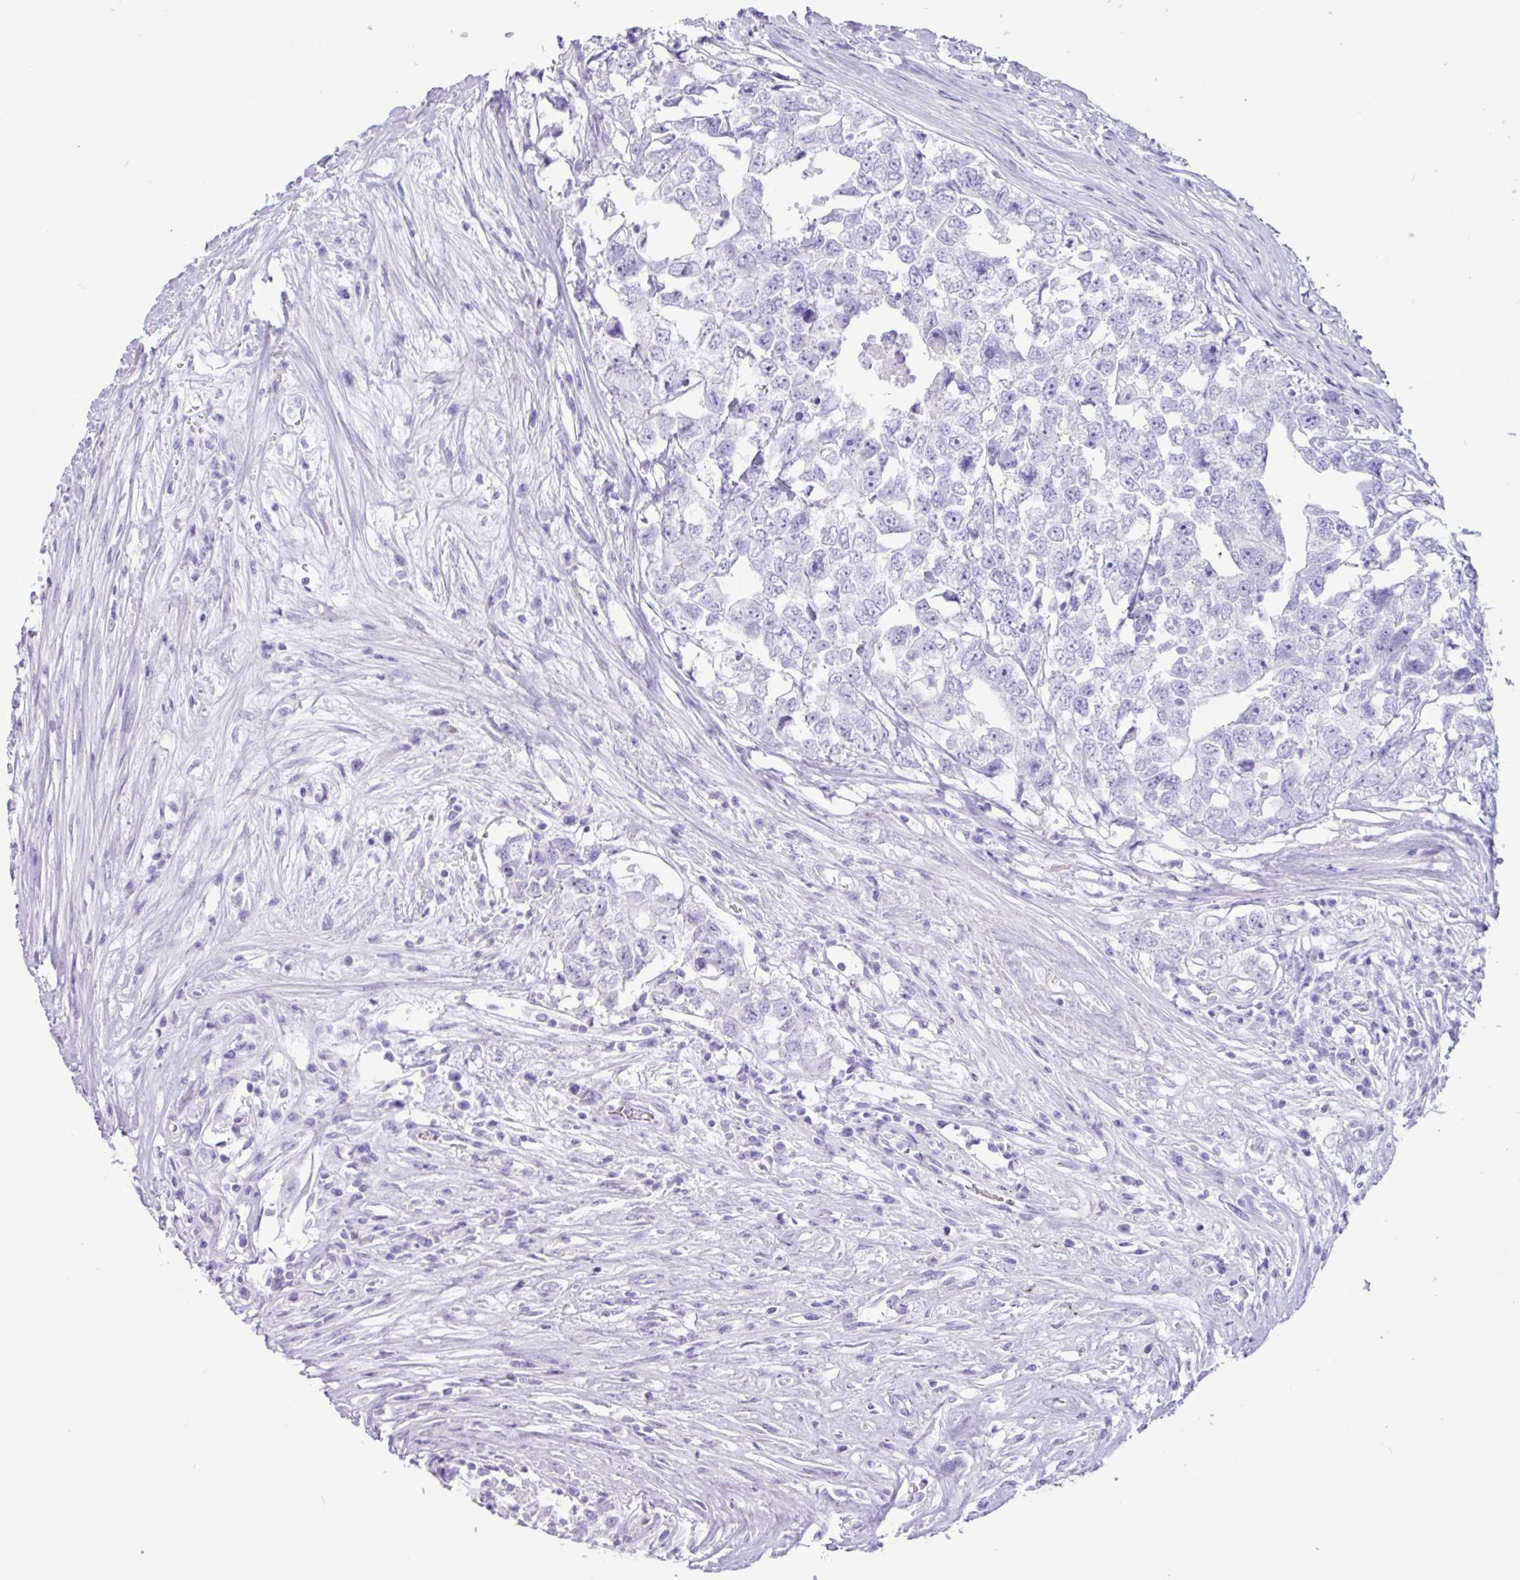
{"staining": {"intensity": "negative", "quantity": "none", "location": "none"}, "tissue": "testis cancer", "cell_type": "Tumor cells", "image_type": "cancer", "snomed": [{"axis": "morphology", "description": "Carcinoma, Embryonal, NOS"}, {"axis": "topography", "description": "Testis"}], "caption": "Tumor cells show no significant protein positivity in testis cancer.", "gene": "CKMT2", "patient": {"sex": "male", "age": 22}}